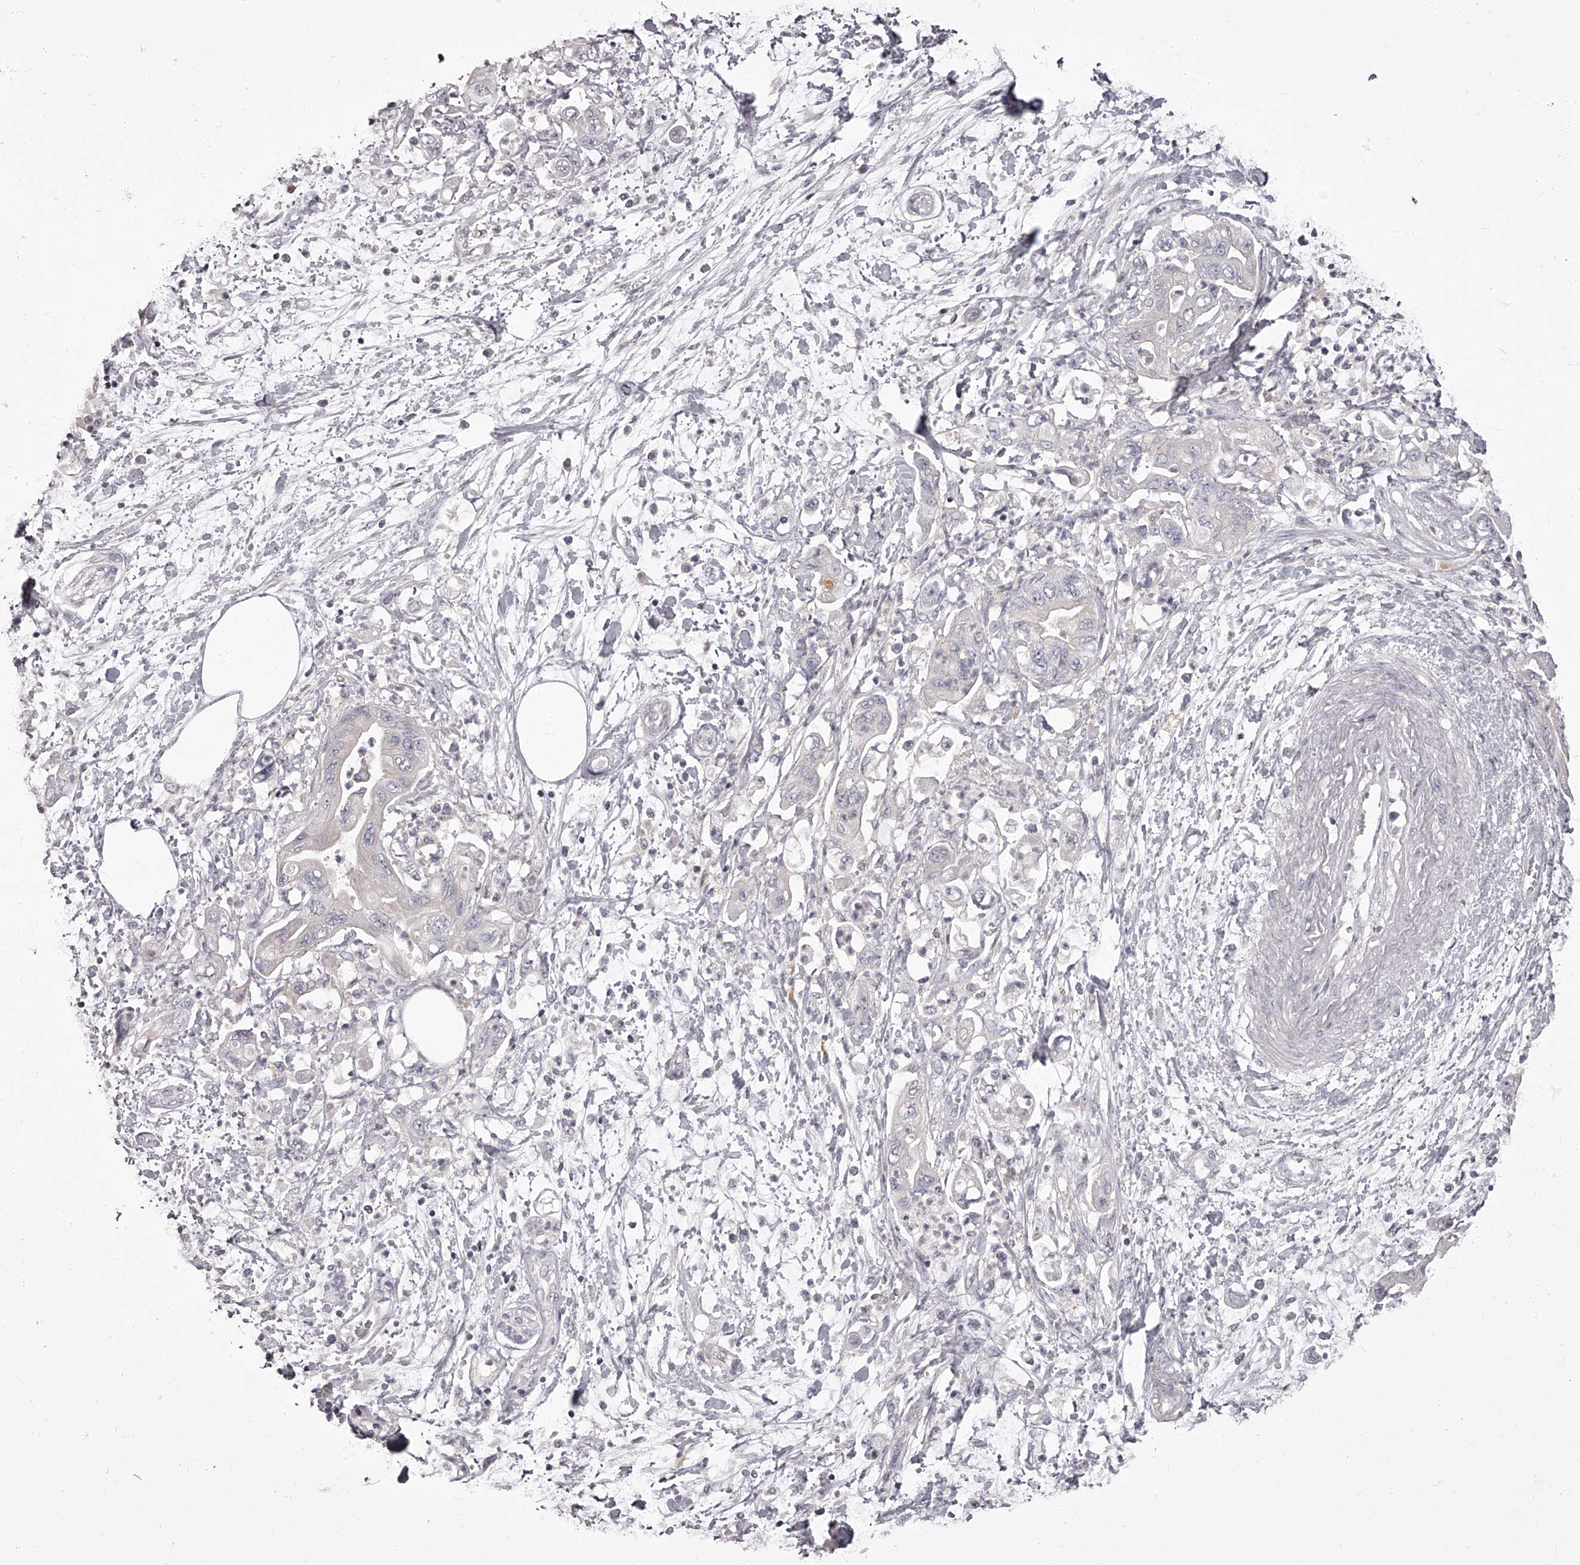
{"staining": {"intensity": "negative", "quantity": "none", "location": "none"}, "tissue": "pancreatic cancer", "cell_type": "Tumor cells", "image_type": "cancer", "snomed": [{"axis": "morphology", "description": "Adenocarcinoma, NOS"}, {"axis": "topography", "description": "Pancreas"}], "caption": "Immunohistochemistry of human pancreatic cancer (adenocarcinoma) exhibits no expression in tumor cells.", "gene": "APEH", "patient": {"sex": "female", "age": 73}}